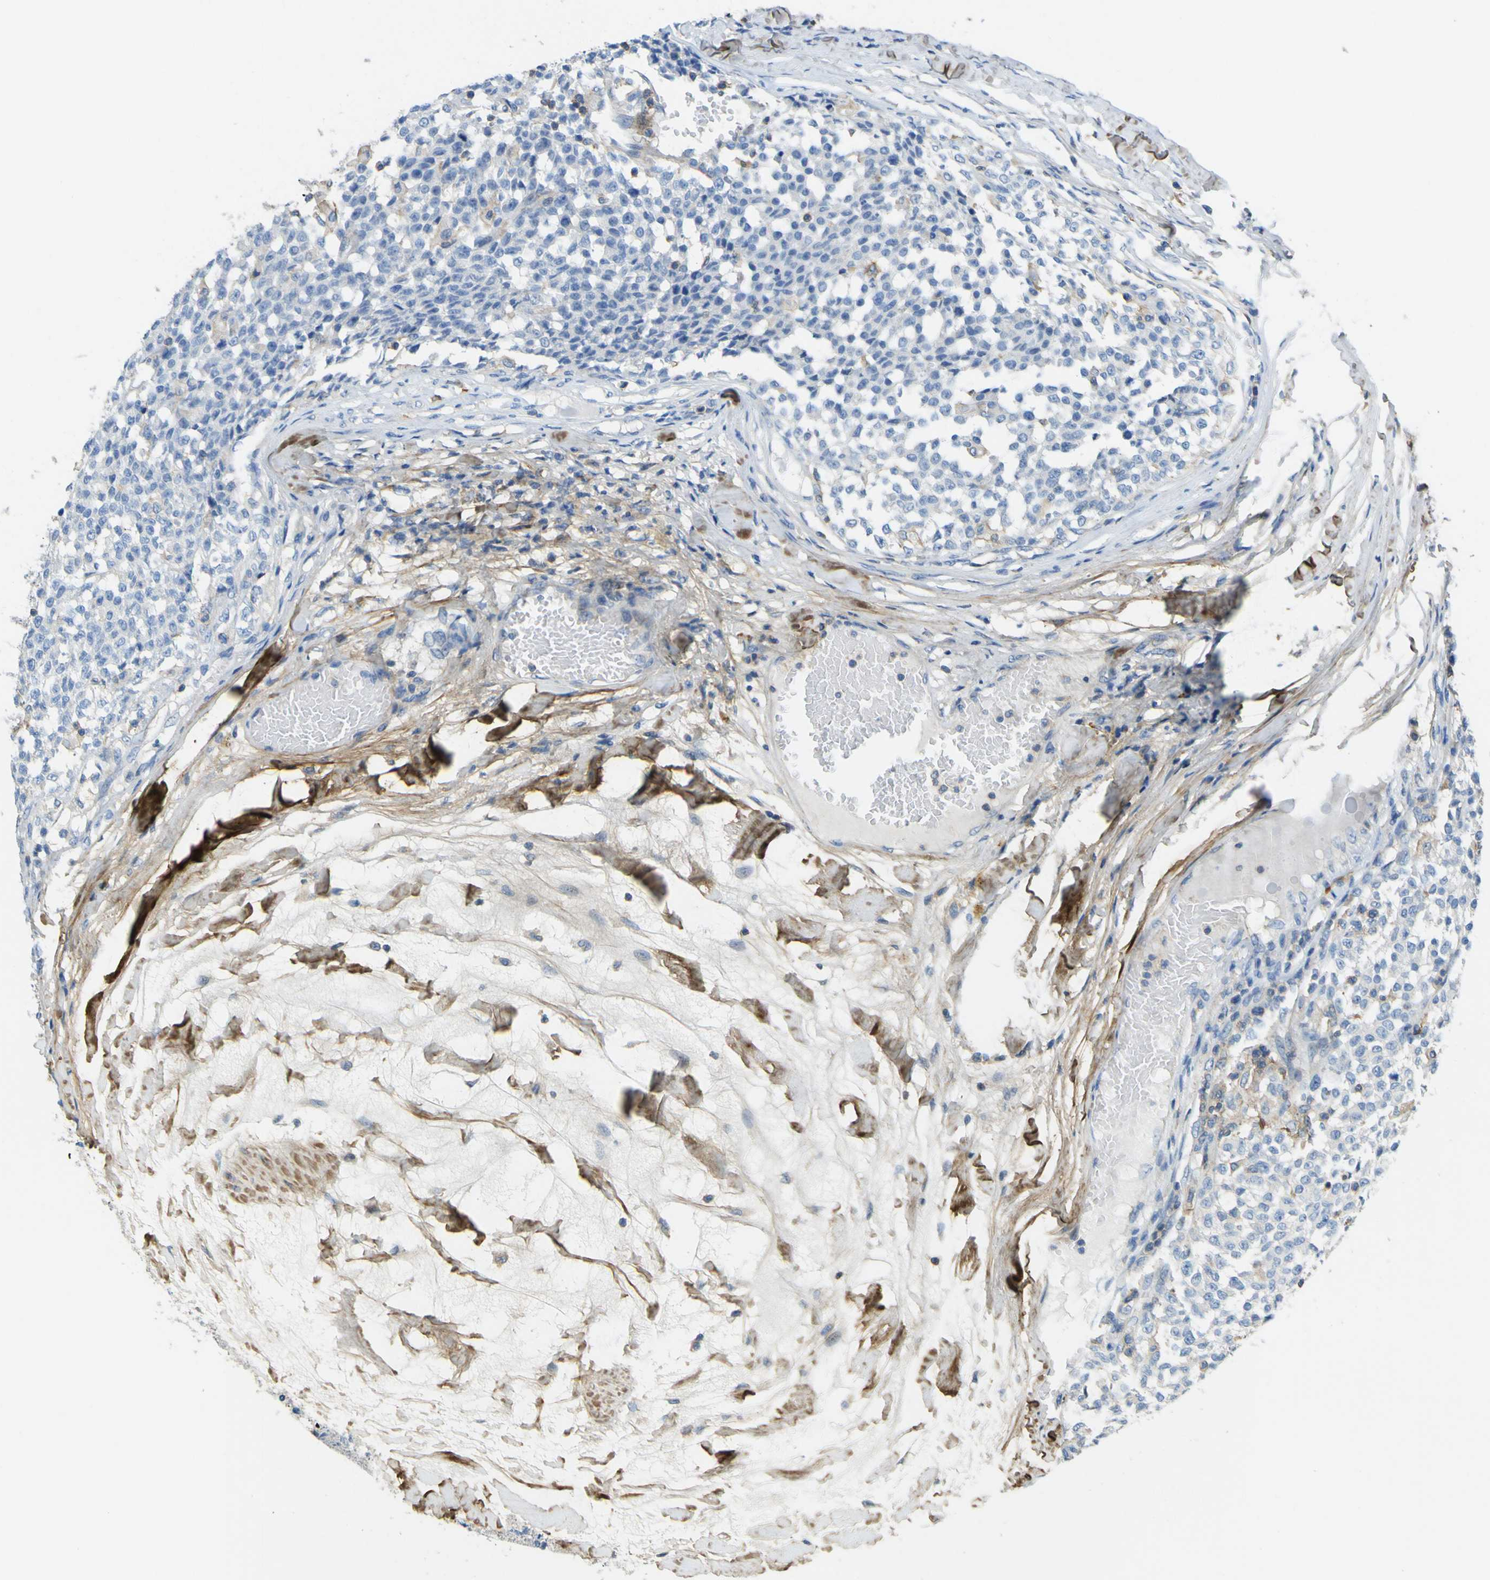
{"staining": {"intensity": "weak", "quantity": "<25%", "location": "cytoplasmic/membranous"}, "tissue": "testis cancer", "cell_type": "Tumor cells", "image_type": "cancer", "snomed": [{"axis": "morphology", "description": "Seminoma, NOS"}, {"axis": "topography", "description": "Testis"}], "caption": "High power microscopy image of an IHC photomicrograph of testis seminoma, revealing no significant expression in tumor cells.", "gene": "OGN", "patient": {"sex": "male", "age": 59}}